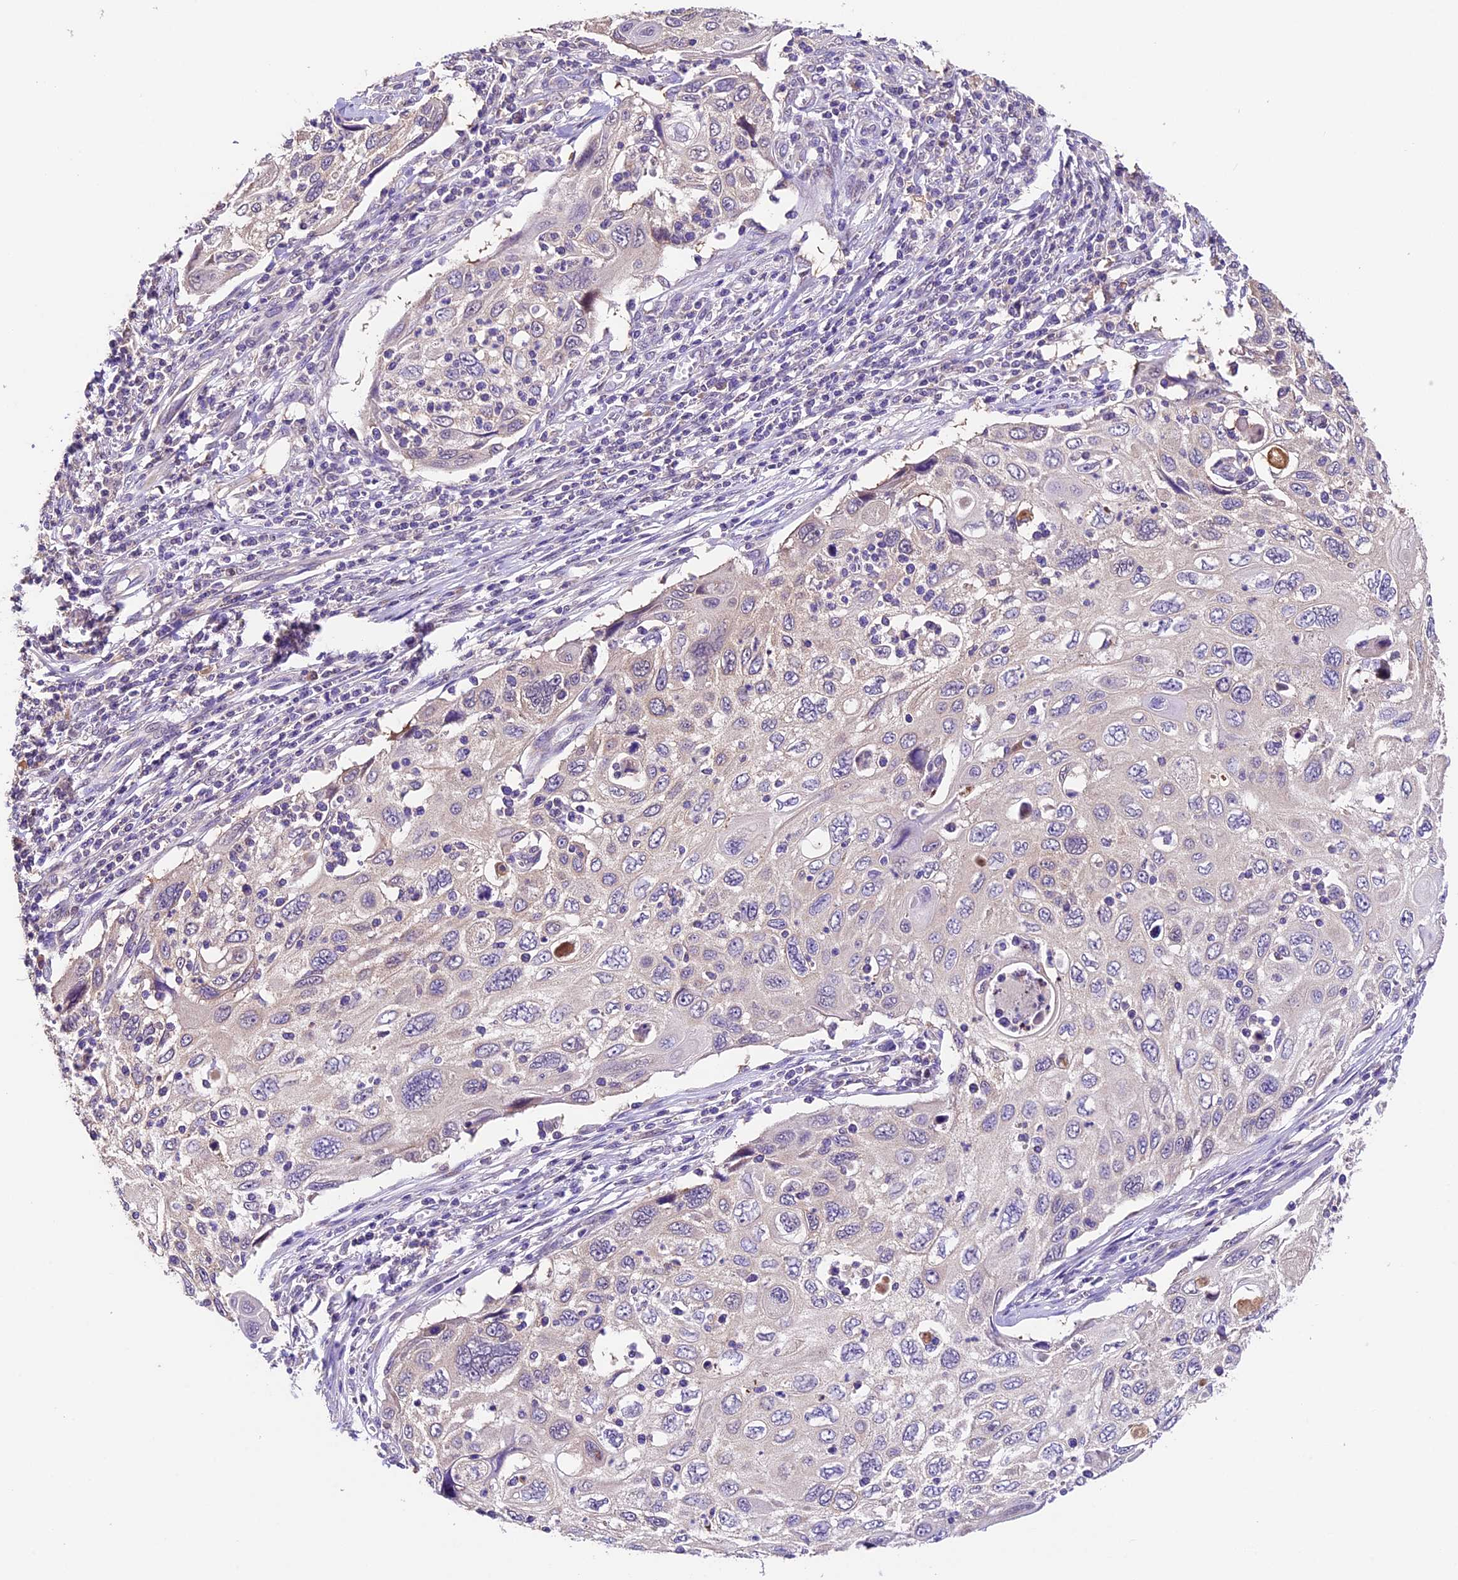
{"staining": {"intensity": "negative", "quantity": "none", "location": "none"}, "tissue": "cervical cancer", "cell_type": "Tumor cells", "image_type": "cancer", "snomed": [{"axis": "morphology", "description": "Squamous cell carcinoma, NOS"}, {"axis": "topography", "description": "Cervix"}], "caption": "This is an immunohistochemistry micrograph of cervical squamous cell carcinoma. There is no staining in tumor cells.", "gene": "SBNO2", "patient": {"sex": "female", "age": 70}}